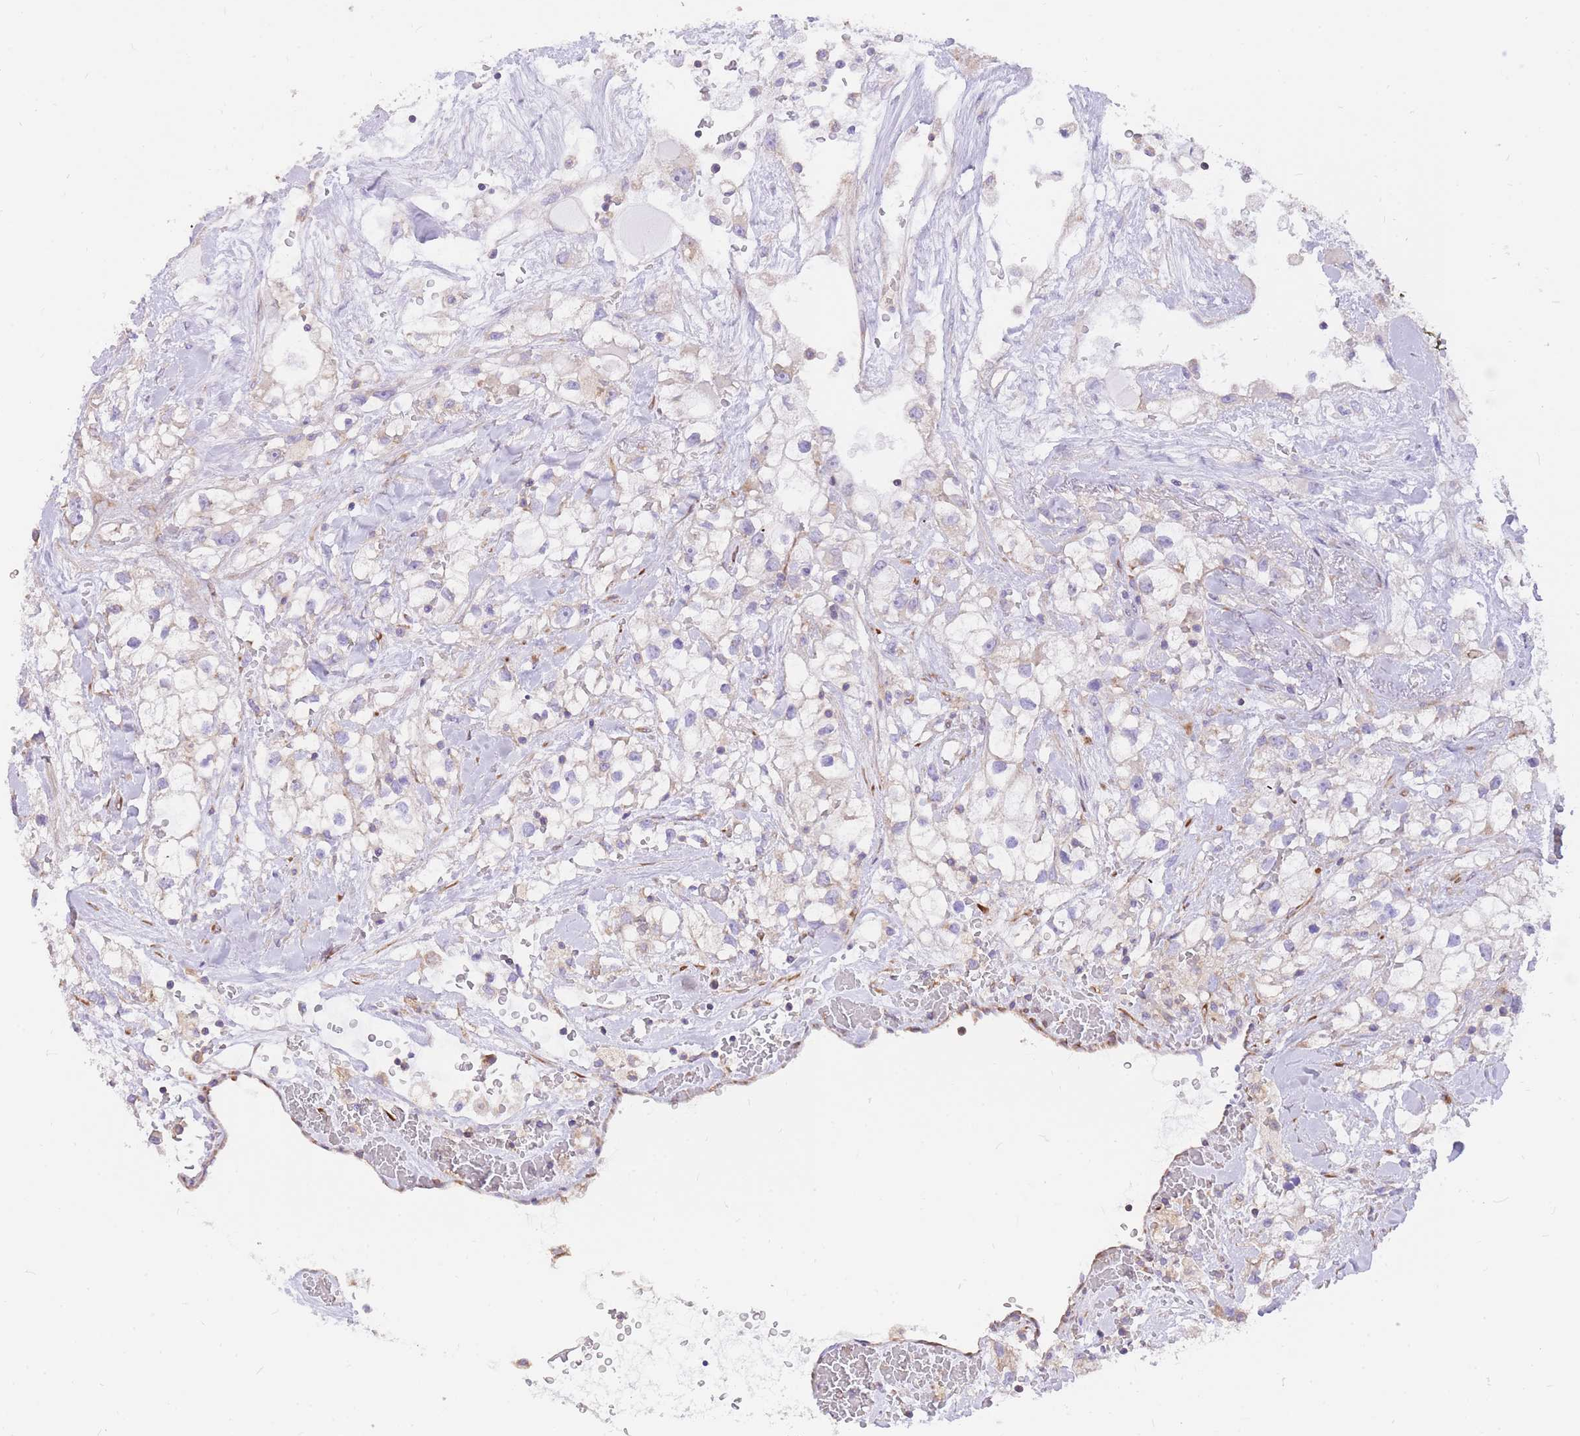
{"staining": {"intensity": "negative", "quantity": "none", "location": "none"}, "tissue": "renal cancer", "cell_type": "Tumor cells", "image_type": "cancer", "snomed": [{"axis": "morphology", "description": "Adenocarcinoma, NOS"}, {"axis": "topography", "description": "Kidney"}], "caption": "Protein analysis of renal adenocarcinoma exhibits no significant positivity in tumor cells. The staining was performed using DAB (3,3'-diaminobenzidine) to visualize the protein expression in brown, while the nuclei were stained in blue with hematoxylin (Magnification: 20x).", "gene": "GBP7", "patient": {"sex": "male", "age": 59}}